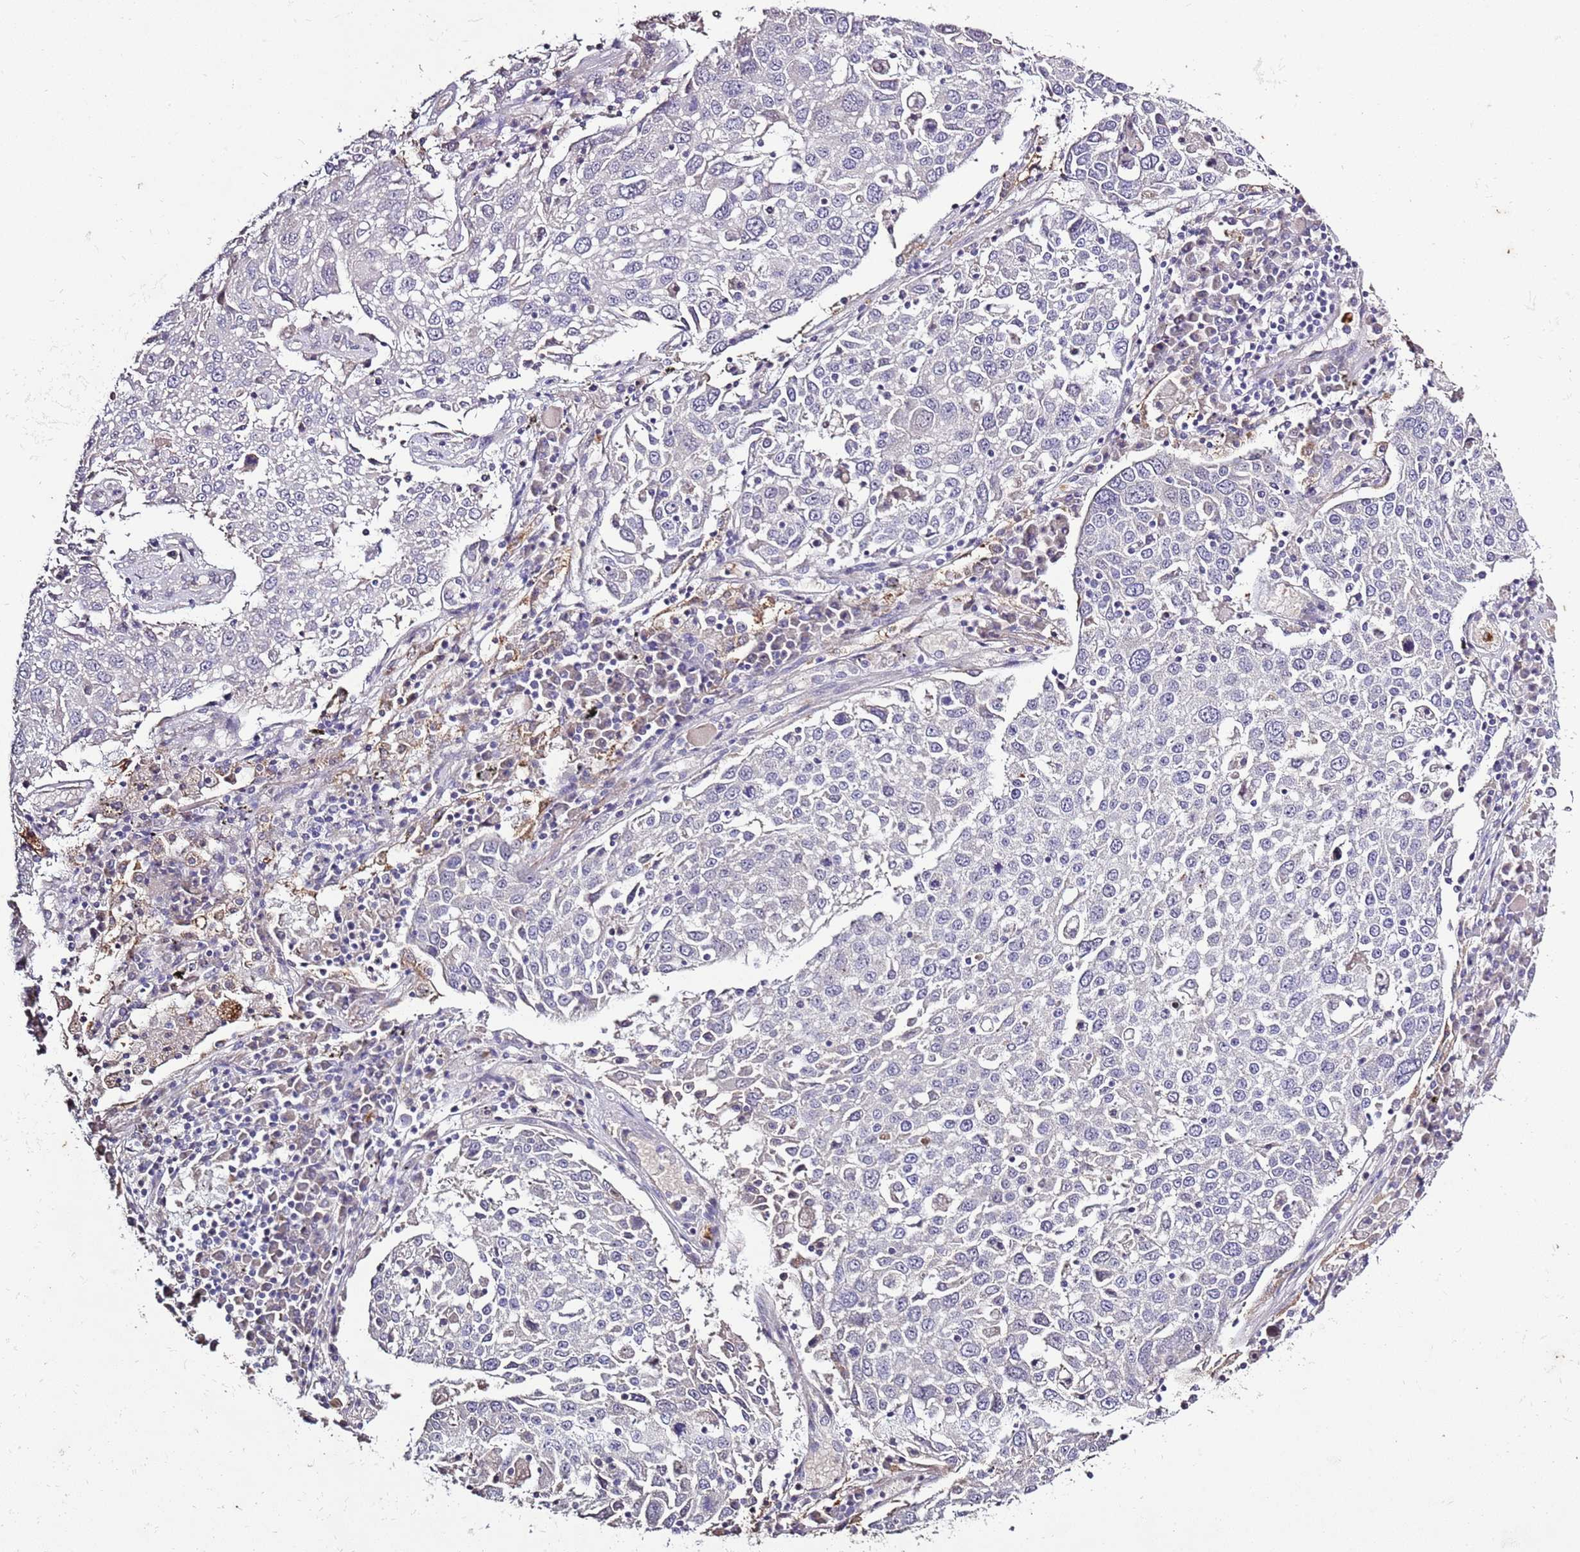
{"staining": {"intensity": "negative", "quantity": "none", "location": "none"}, "tissue": "lung cancer", "cell_type": "Tumor cells", "image_type": "cancer", "snomed": [{"axis": "morphology", "description": "Squamous cell carcinoma, NOS"}, {"axis": "topography", "description": "Lung"}], "caption": "Immunohistochemistry image of human squamous cell carcinoma (lung) stained for a protein (brown), which shows no staining in tumor cells.", "gene": "P2RY13", "patient": {"sex": "male", "age": 65}}